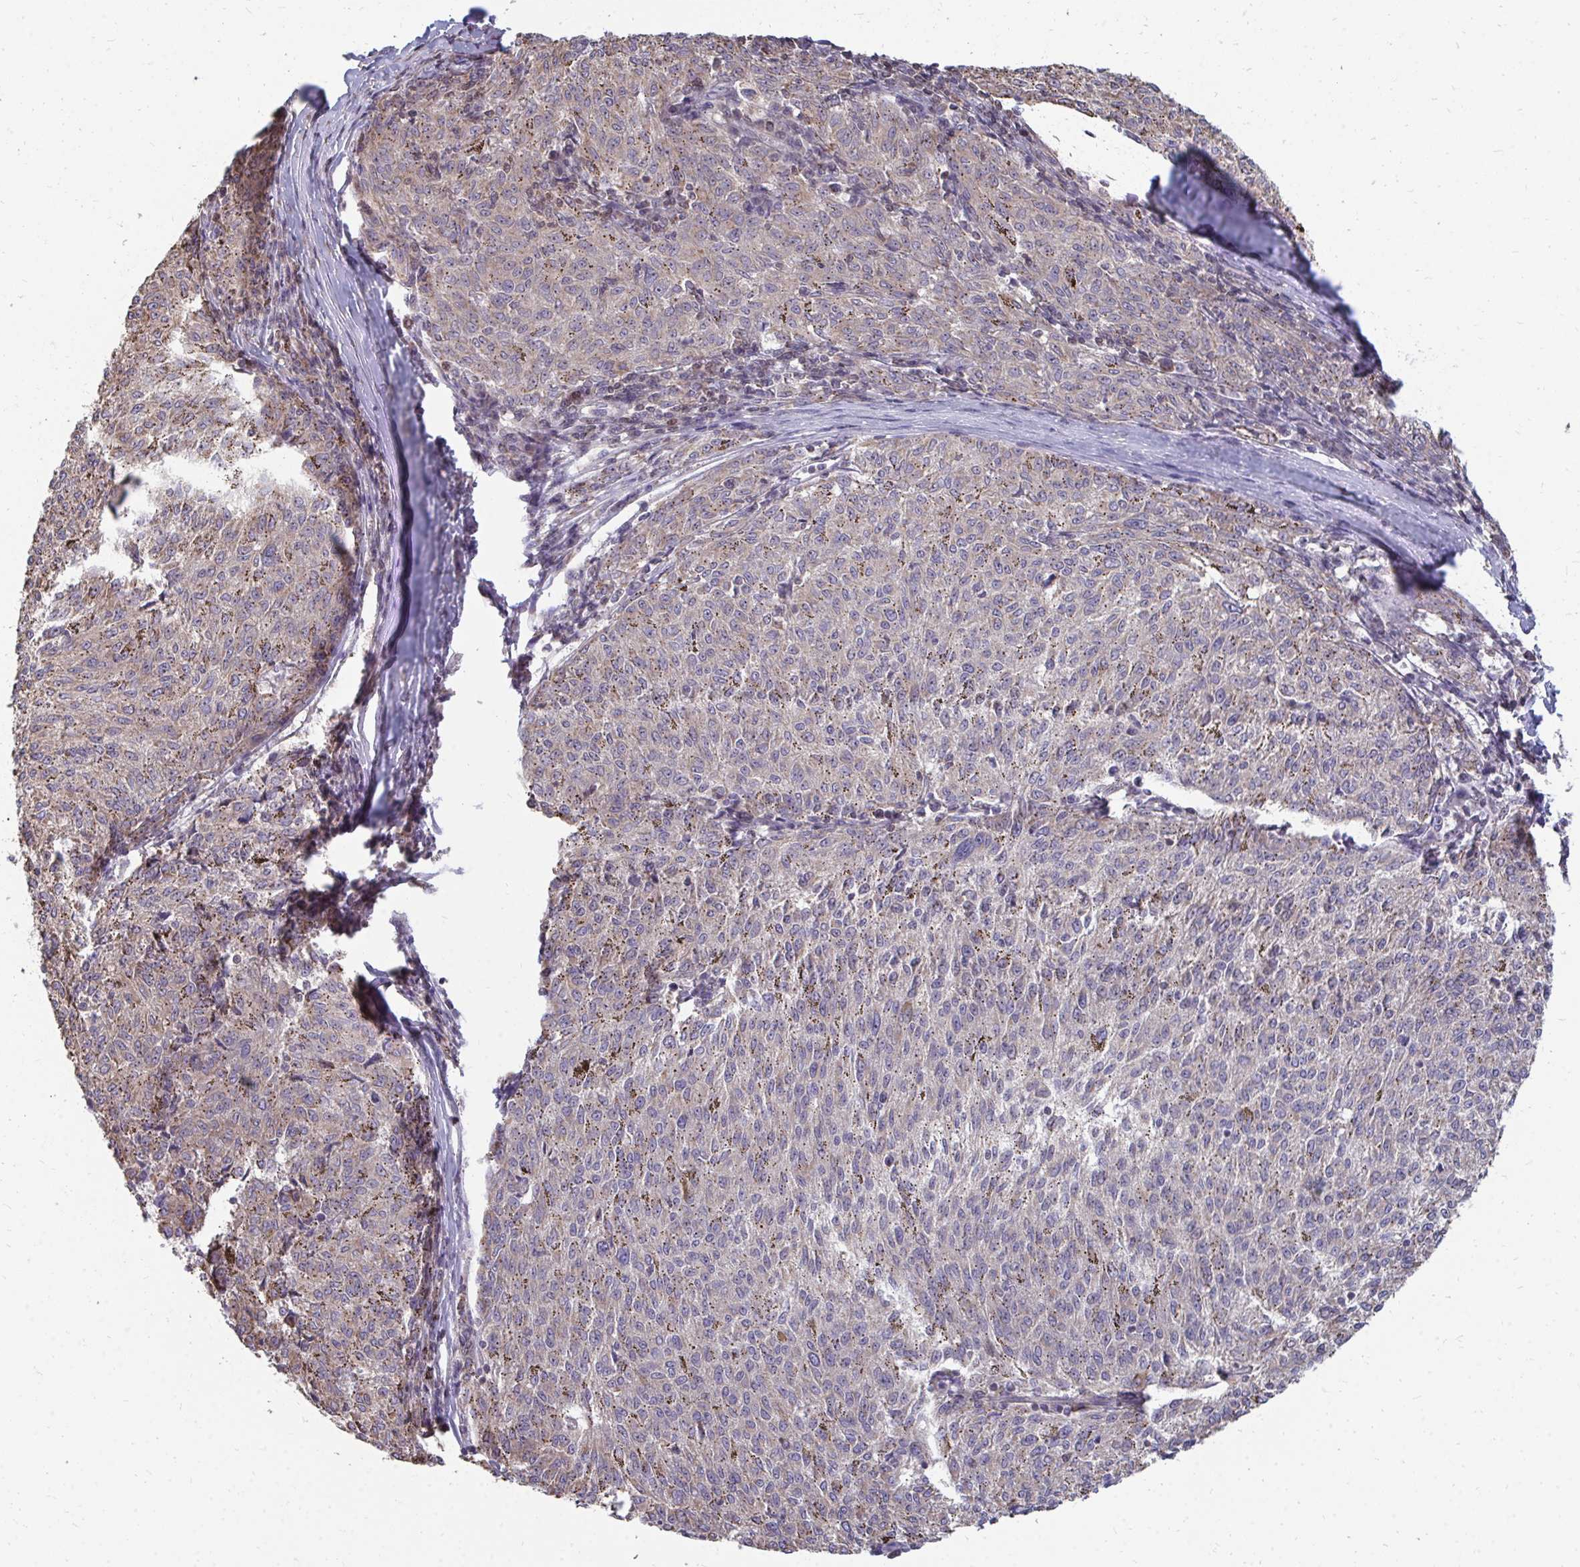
{"staining": {"intensity": "weak", "quantity": ">75%", "location": "cytoplasmic/membranous"}, "tissue": "melanoma", "cell_type": "Tumor cells", "image_type": "cancer", "snomed": [{"axis": "morphology", "description": "Malignant melanoma, NOS"}, {"axis": "topography", "description": "Skin"}], "caption": "Melanoma stained with immunohistochemistry shows weak cytoplasmic/membranous expression in approximately >75% of tumor cells. The protein is stained brown, and the nuclei are stained in blue (DAB IHC with brightfield microscopy, high magnification).", "gene": "DNAJA2", "patient": {"sex": "female", "age": 72}}